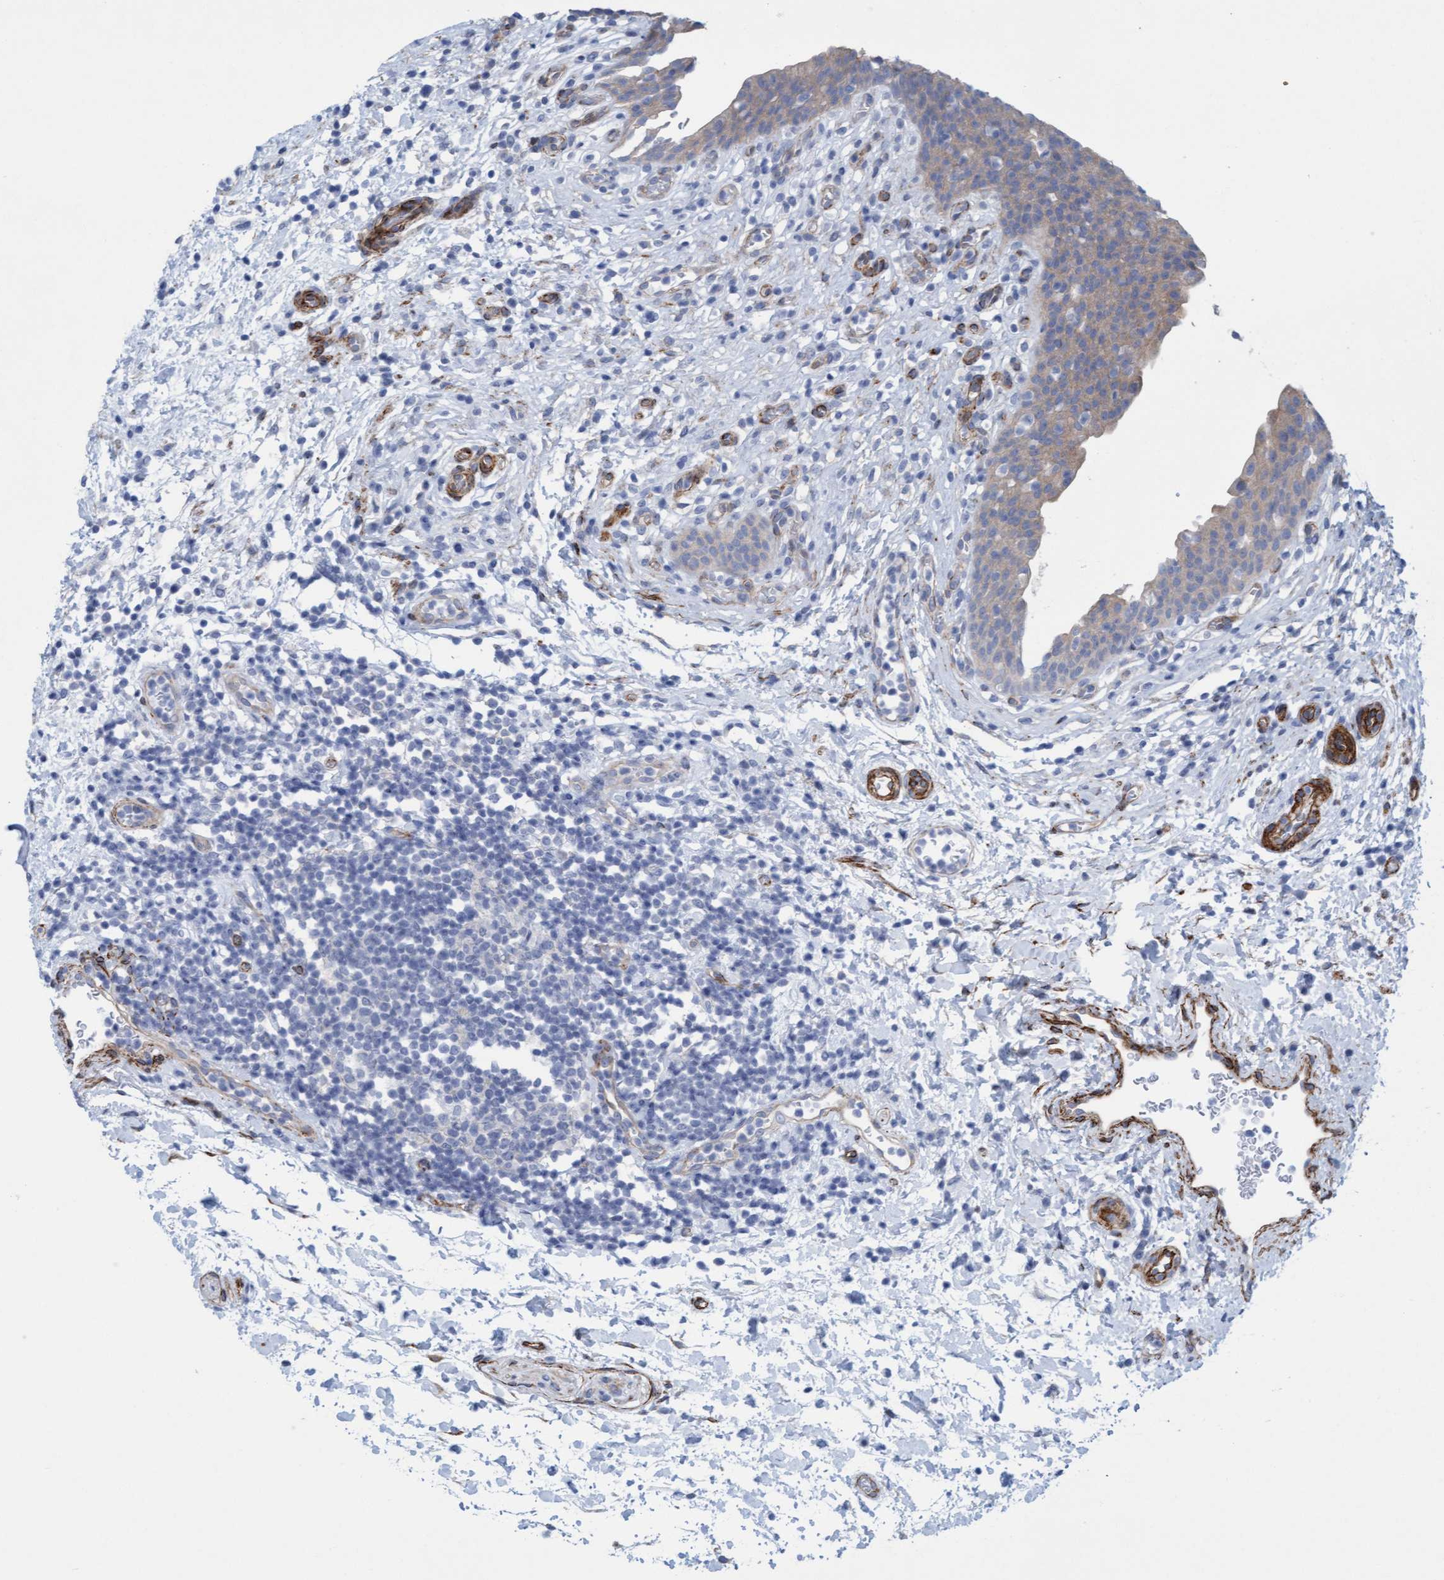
{"staining": {"intensity": "weak", "quantity": "<25%", "location": "cytoplasmic/membranous"}, "tissue": "urinary bladder", "cell_type": "Urothelial cells", "image_type": "normal", "snomed": [{"axis": "morphology", "description": "Normal tissue, NOS"}, {"axis": "topography", "description": "Urinary bladder"}], "caption": "Immunohistochemical staining of benign urinary bladder displays no significant positivity in urothelial cells.", "gene": "MTFR1", "patient": {"sex": "male", "age": 37}}